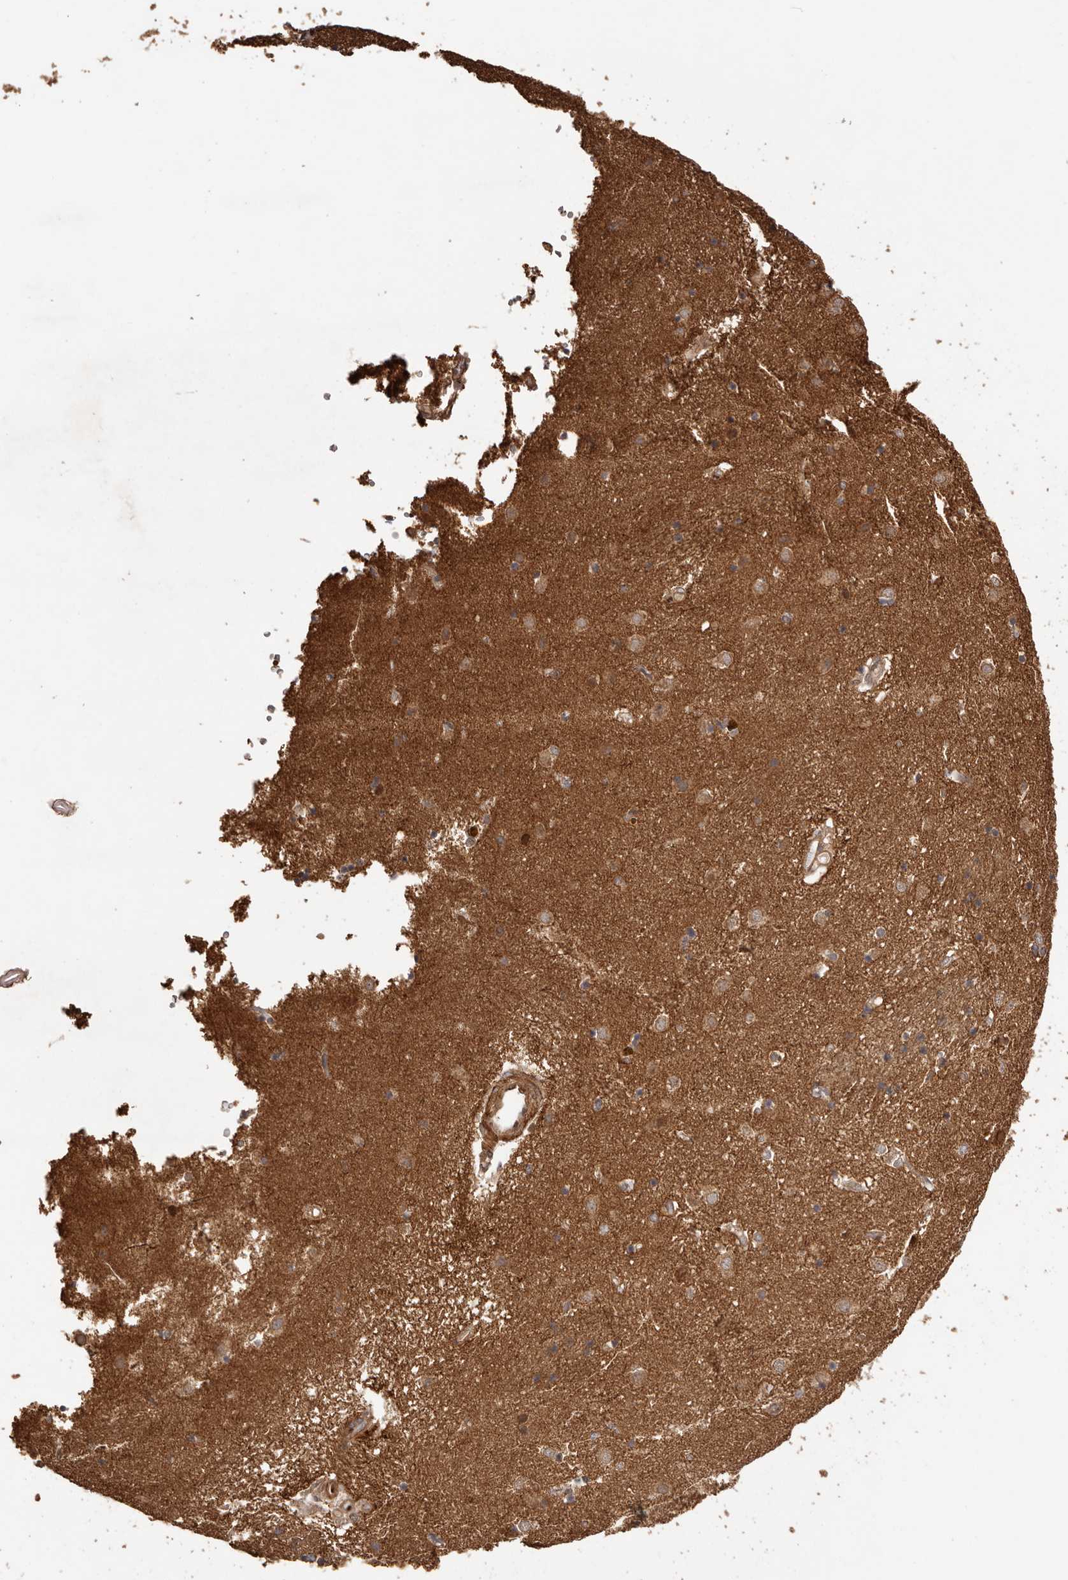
{"staining": {"intensity": "moderate", "quantity": "<25%", "location": "cytoplasmic/membranous"}, "tissue": "caudate", "cell_type": "Glial cells", "image_type": "normal", "snomed": [{"axis": "morphology", "description": "Normal tissue, NOS"}, {"axis": "topography", "description": "Lateral ventricle wall"}], "caption": "IHC micrograph of benign caudate stained for a protein (brown), which shows low levels of moderate cytoplasmic/membranous staining in about <25% of glial cells.", "gene": "UBR2", "patient": {"sex": "male", "age": 70}}